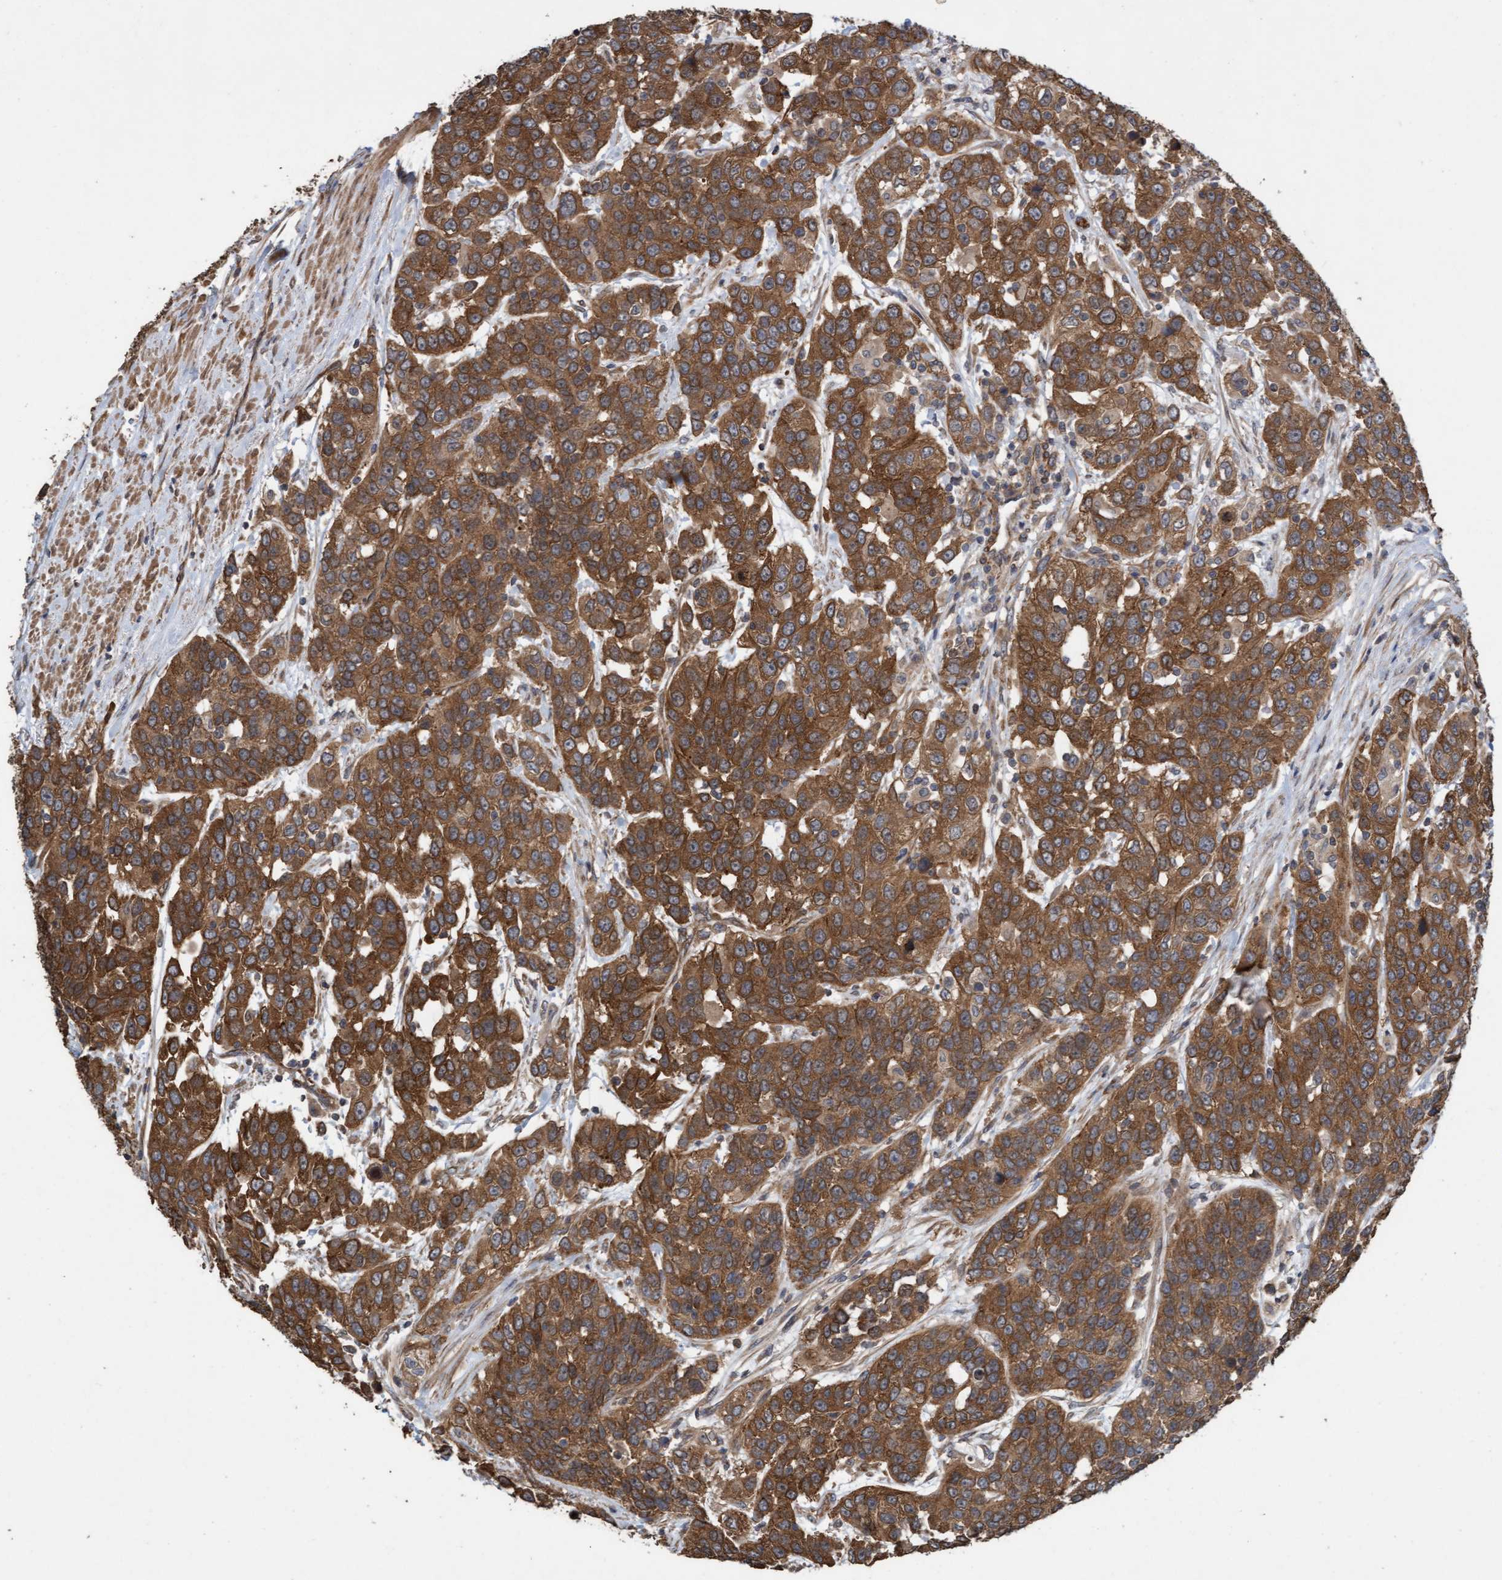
{"staining": {"intensity": "strong", "quantity": ">75%", "location": "cytoplasmic/membranous"}, "tissue": "urothelial cancer", "cell_type": "Tumor cells", "image_type": "cancer", "snomed": [{"axis": "morphology", "description": "Urothelial carcinoma, High grade"}, {"axis": "topography", "description": "Urinary bladder"}], "caption": "This micrograph reveals IHC staining of human urothelial cancer, with high strong cytoplasmic/membranous staining in approximately >75% of tumor cells.", "gene": "CDC42EP4", "patient": {"sex": "female", "age": 80}}